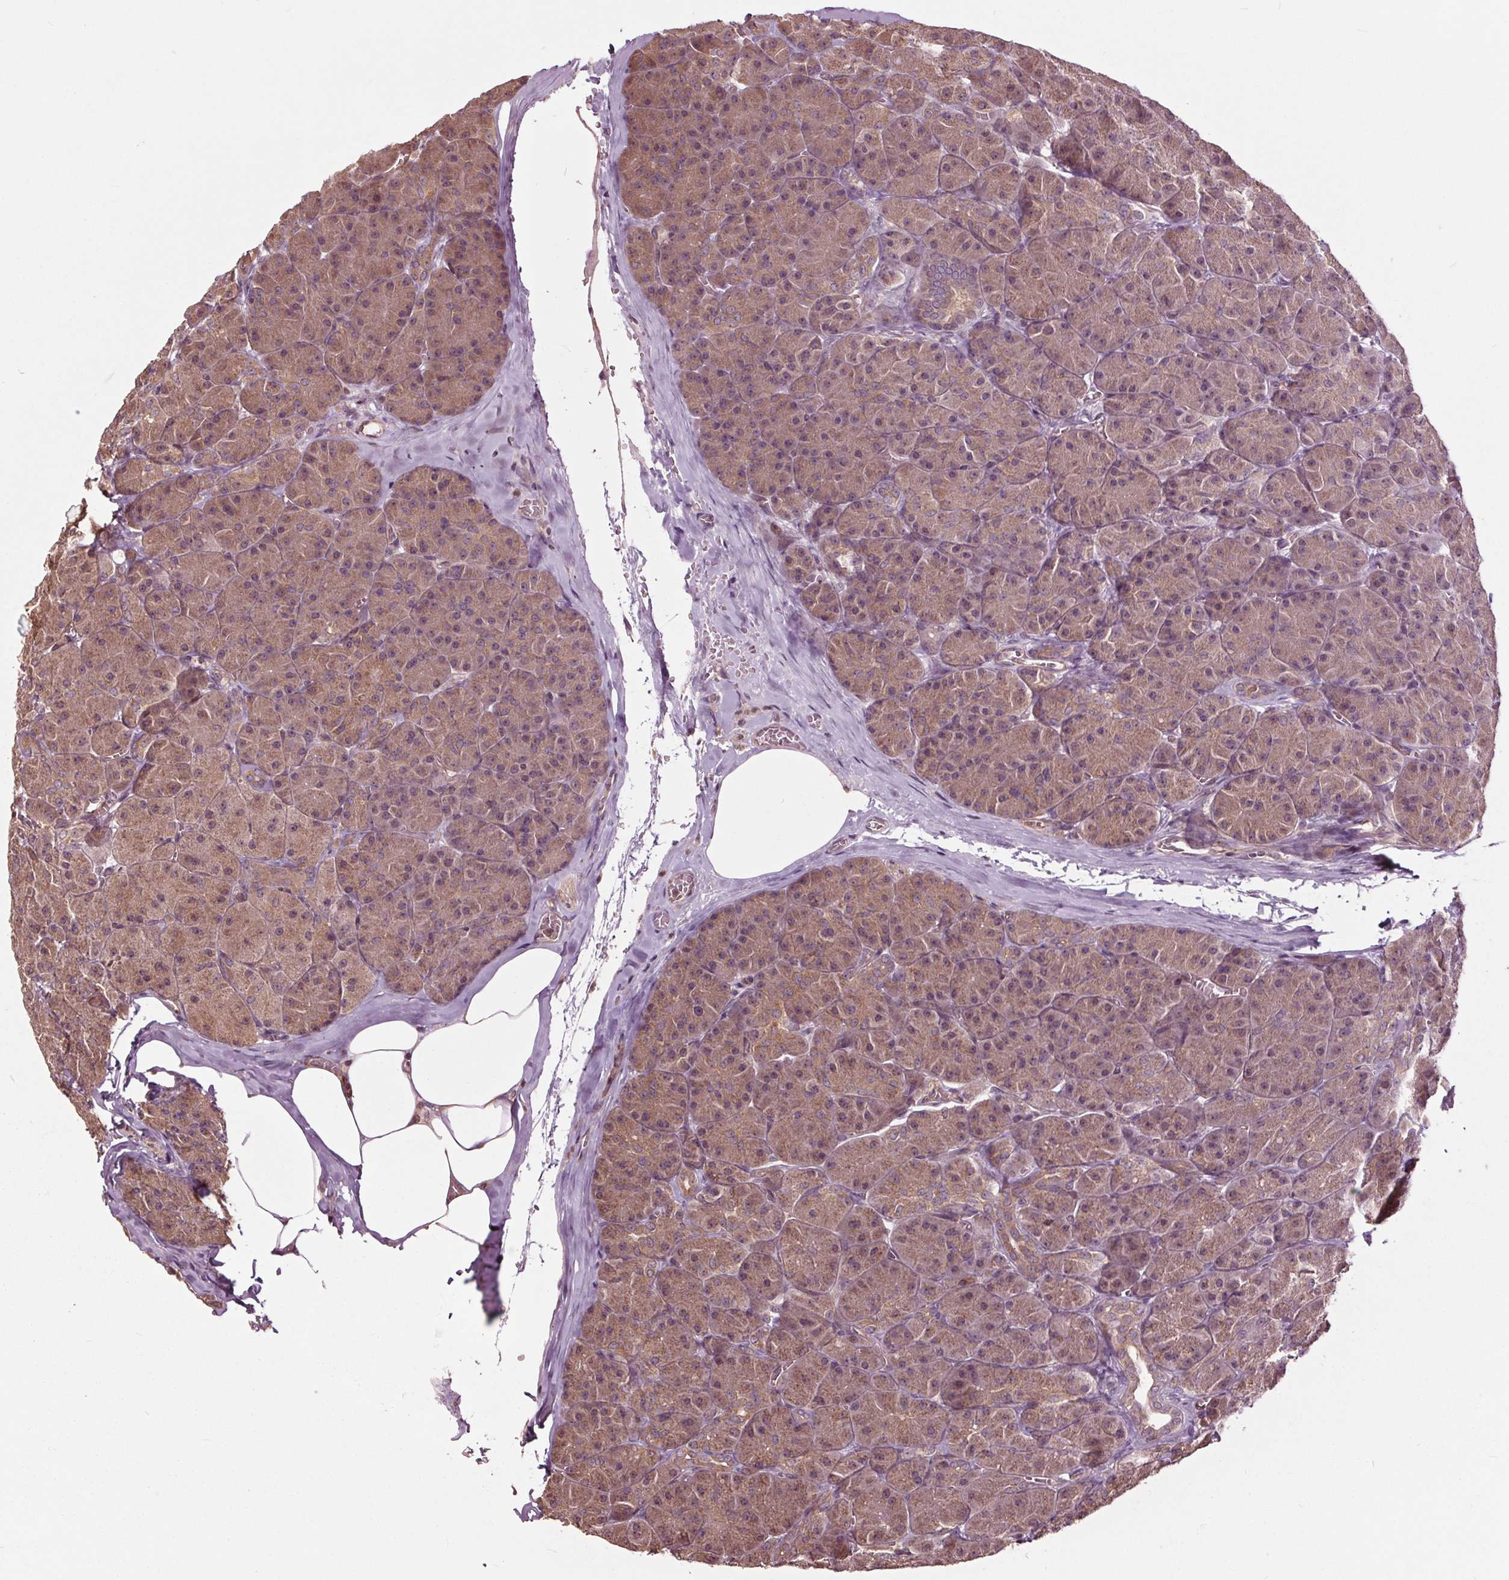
{"staining": {"intensity": "moderate", "quantity": ">75%", "location": "cytoplasmic/membranous"}, "tissue": "pancreas", "cell_type": "Exocrine glandular cells", "image_type": "normal", "snomed": [{"axis": "morphology", "description": "Normal tissue, NOS"}, {"axis": "topography", "description": "Pancreas"}], "caption": "Protein staining demonstrates moderate cytoplasmic/membranous expression in about >75% of exocrine glandular cells in normal pancreas.", "gene": "CEP95", "patient": {"sex": "male", "age": 57}}